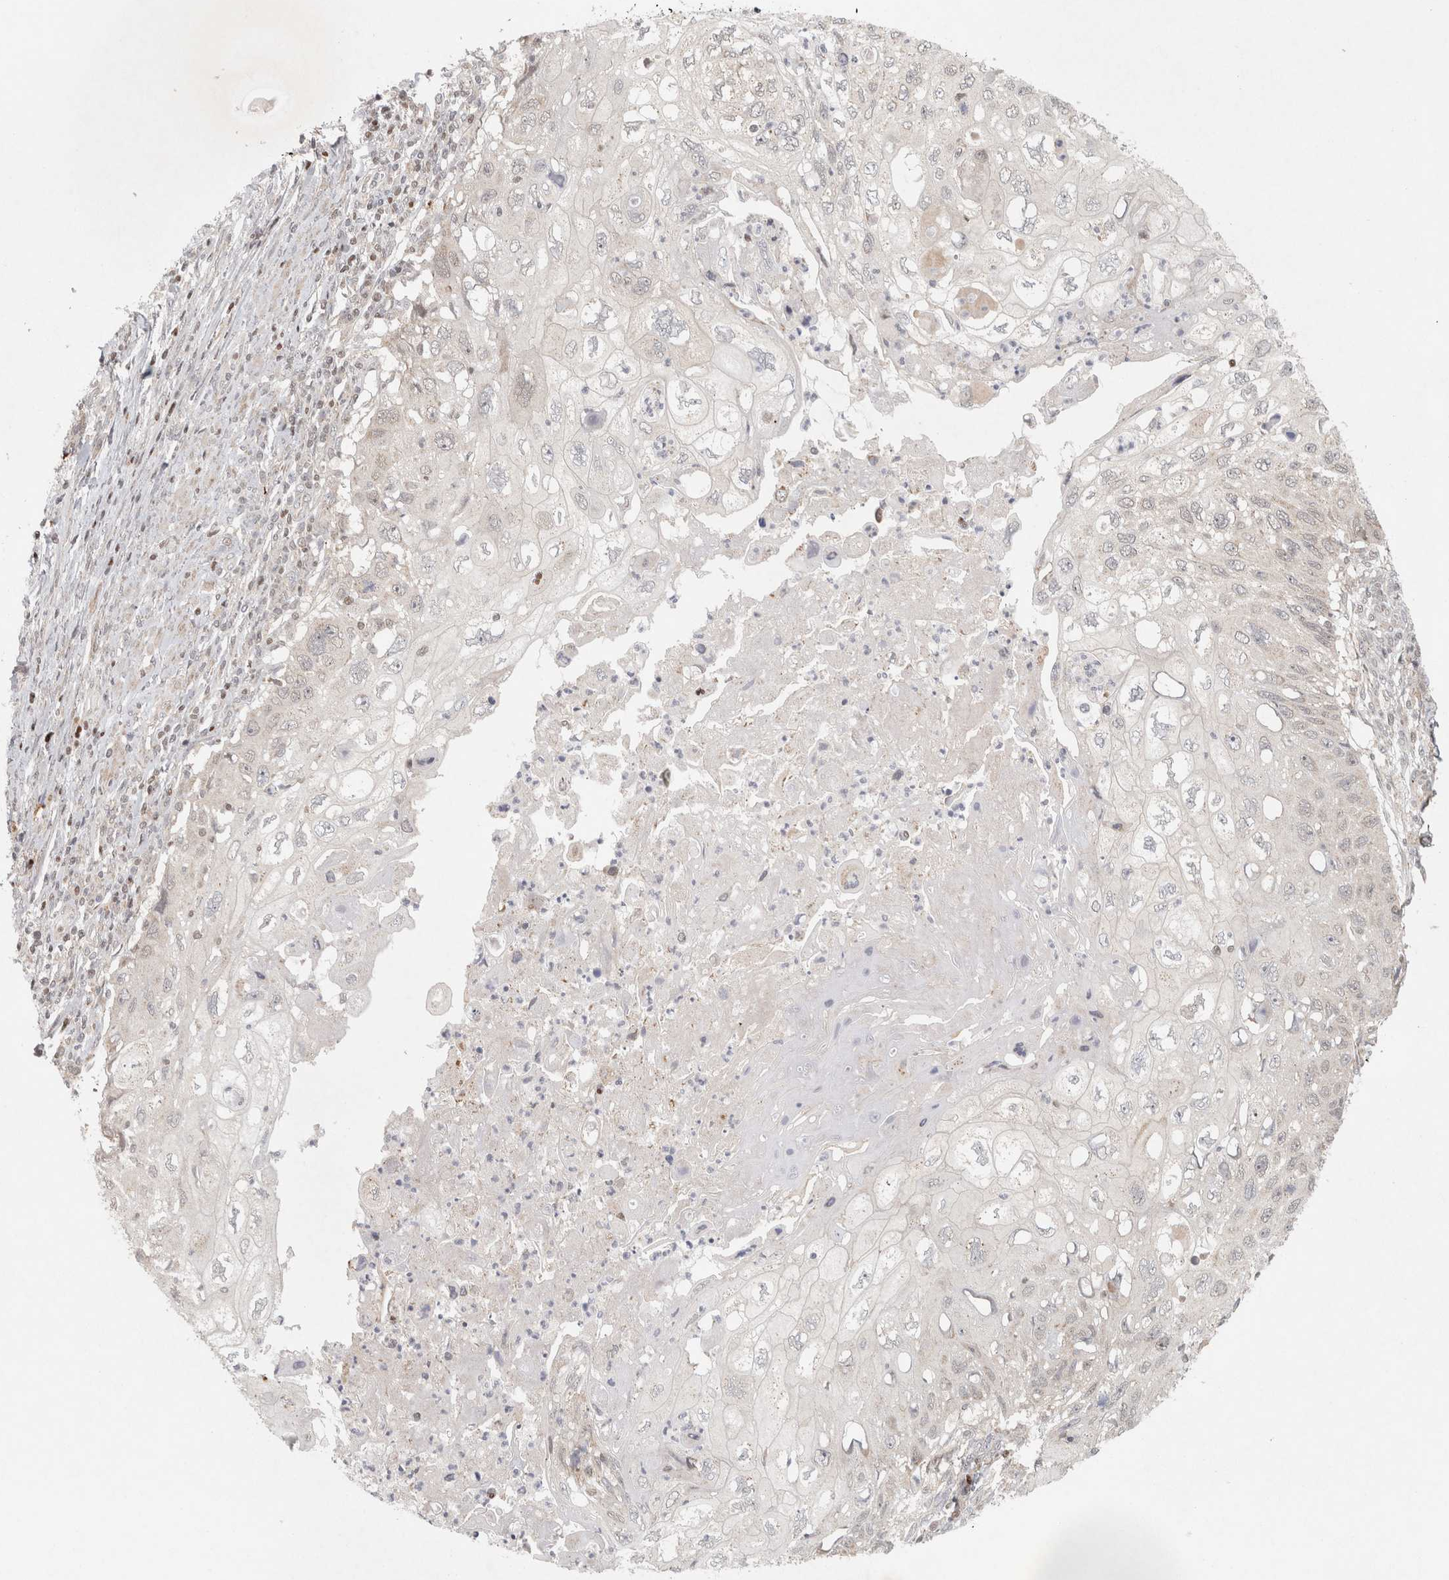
{"staining": {"intensity": "negative", "quantity": "none", "location": "none"}, "tissue": "cervical cancer", "cell_type": "Tumor cells", "image_type": "cancer", "snomed": [{"axis": "morphology", "description": "Squamous cell carcinoma, NOS"}, {"axis": "topography", "description": "Cervix"}], "caption": "IHC micrograph of neoplastic tissue: human cervical cancer (squamous cell carcinoma) stained with DAB (3,3'-diaminobenzidine) displays no significant protein staining in tumor cells.", "gene": "KDM8", "patient": {"sex": "female", "age": 70}}